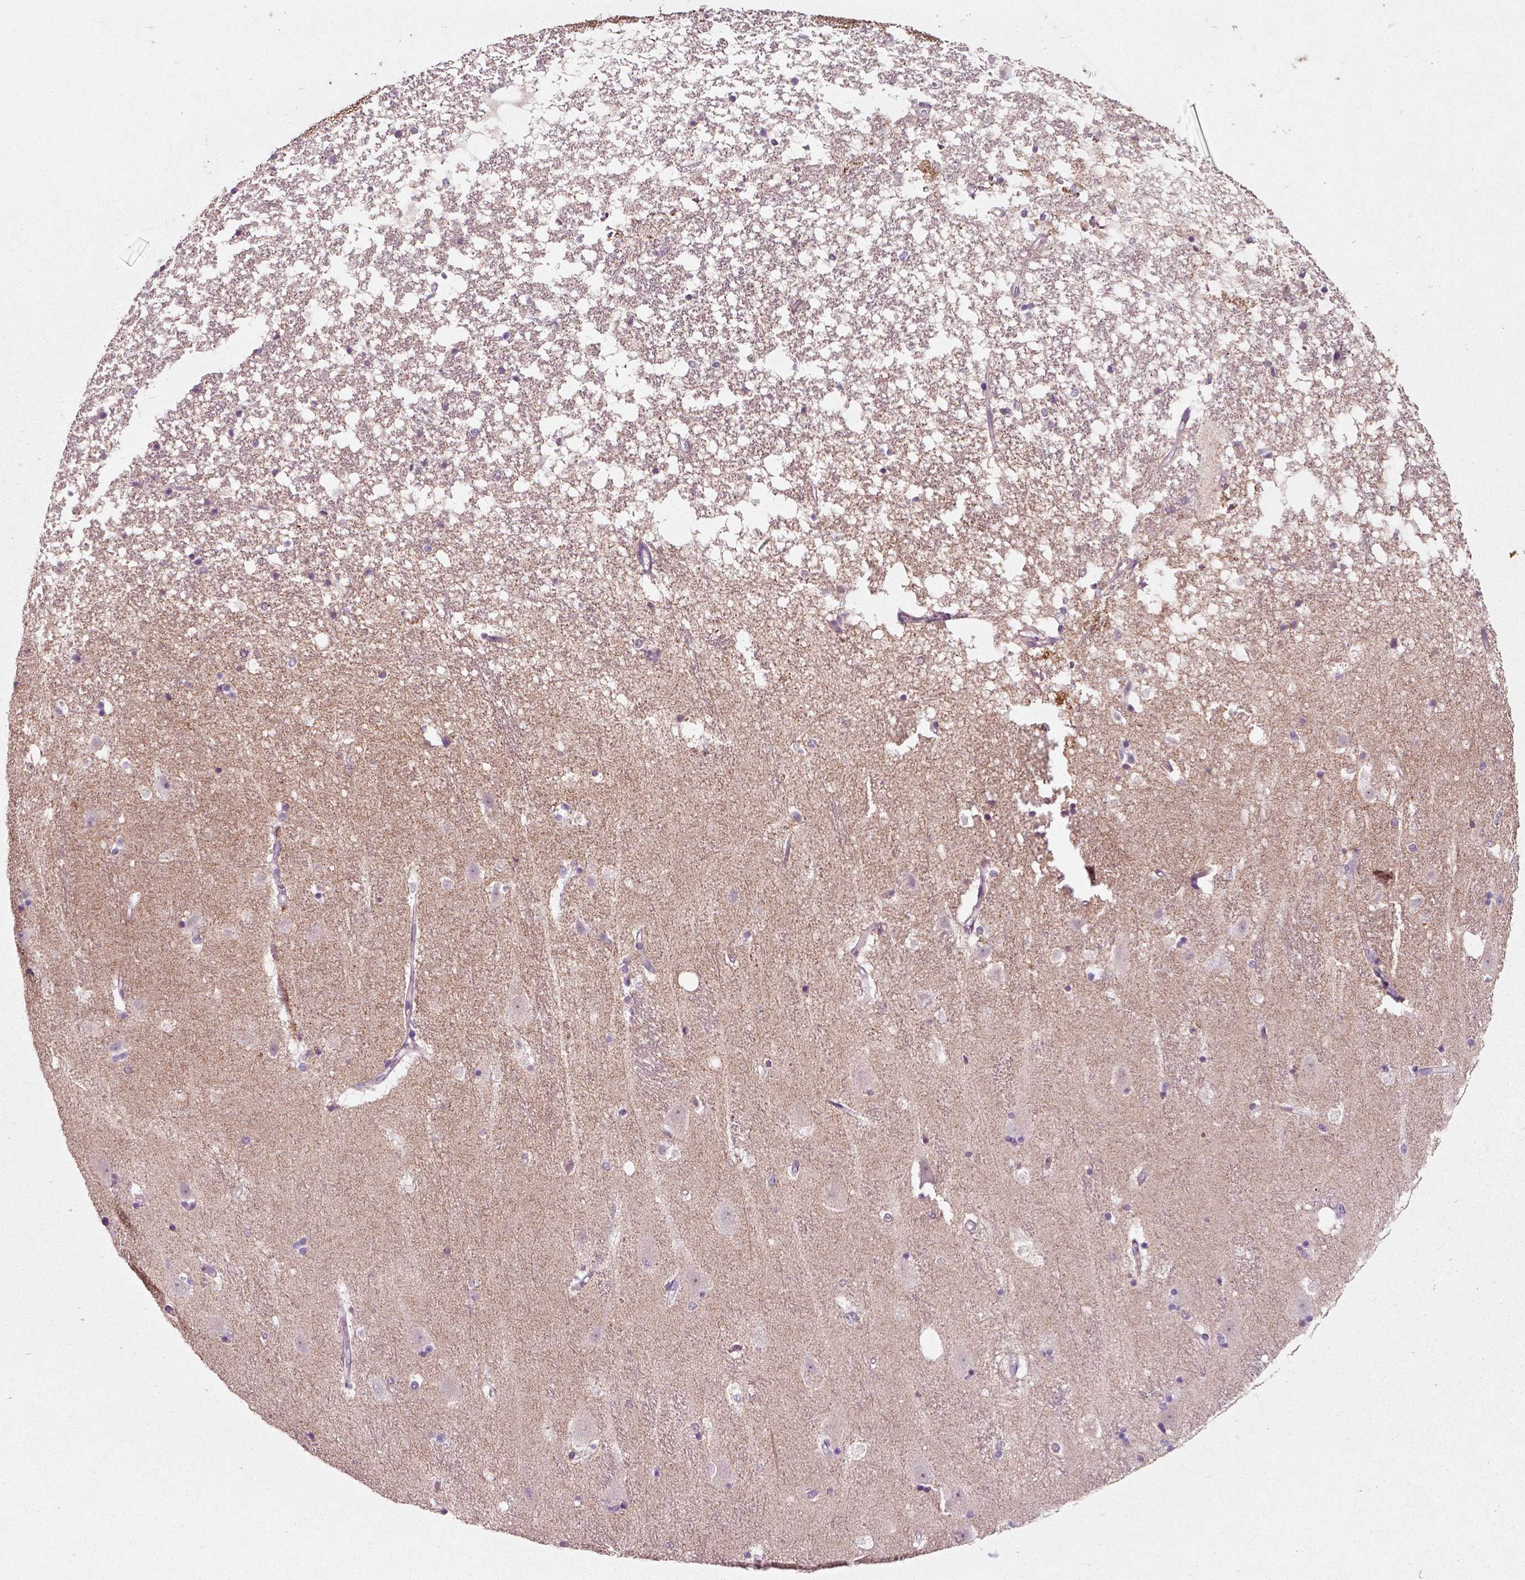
{"staining": {"intensity": "negative", "quantity": "none", "location": "none"}, "tissue": "hippocampus", "cell_type": "Glial cells", "image_type": "normal", "snomed": [{"axis": "morphology", "description": "Normal tissue, NOS"}, {"axis": "topography", "description": "Hippocampus"}], "caption": "Immunohistochemistry micrograph of normal hippocampus stained for a protein (brown), which displays no staining in glial cells. (DAB (3,3'-diaminobenzidine) IHC with hematoxylin counter stain).", "gene": "RND2", "patient": {"sex": "male", "age": 49}}